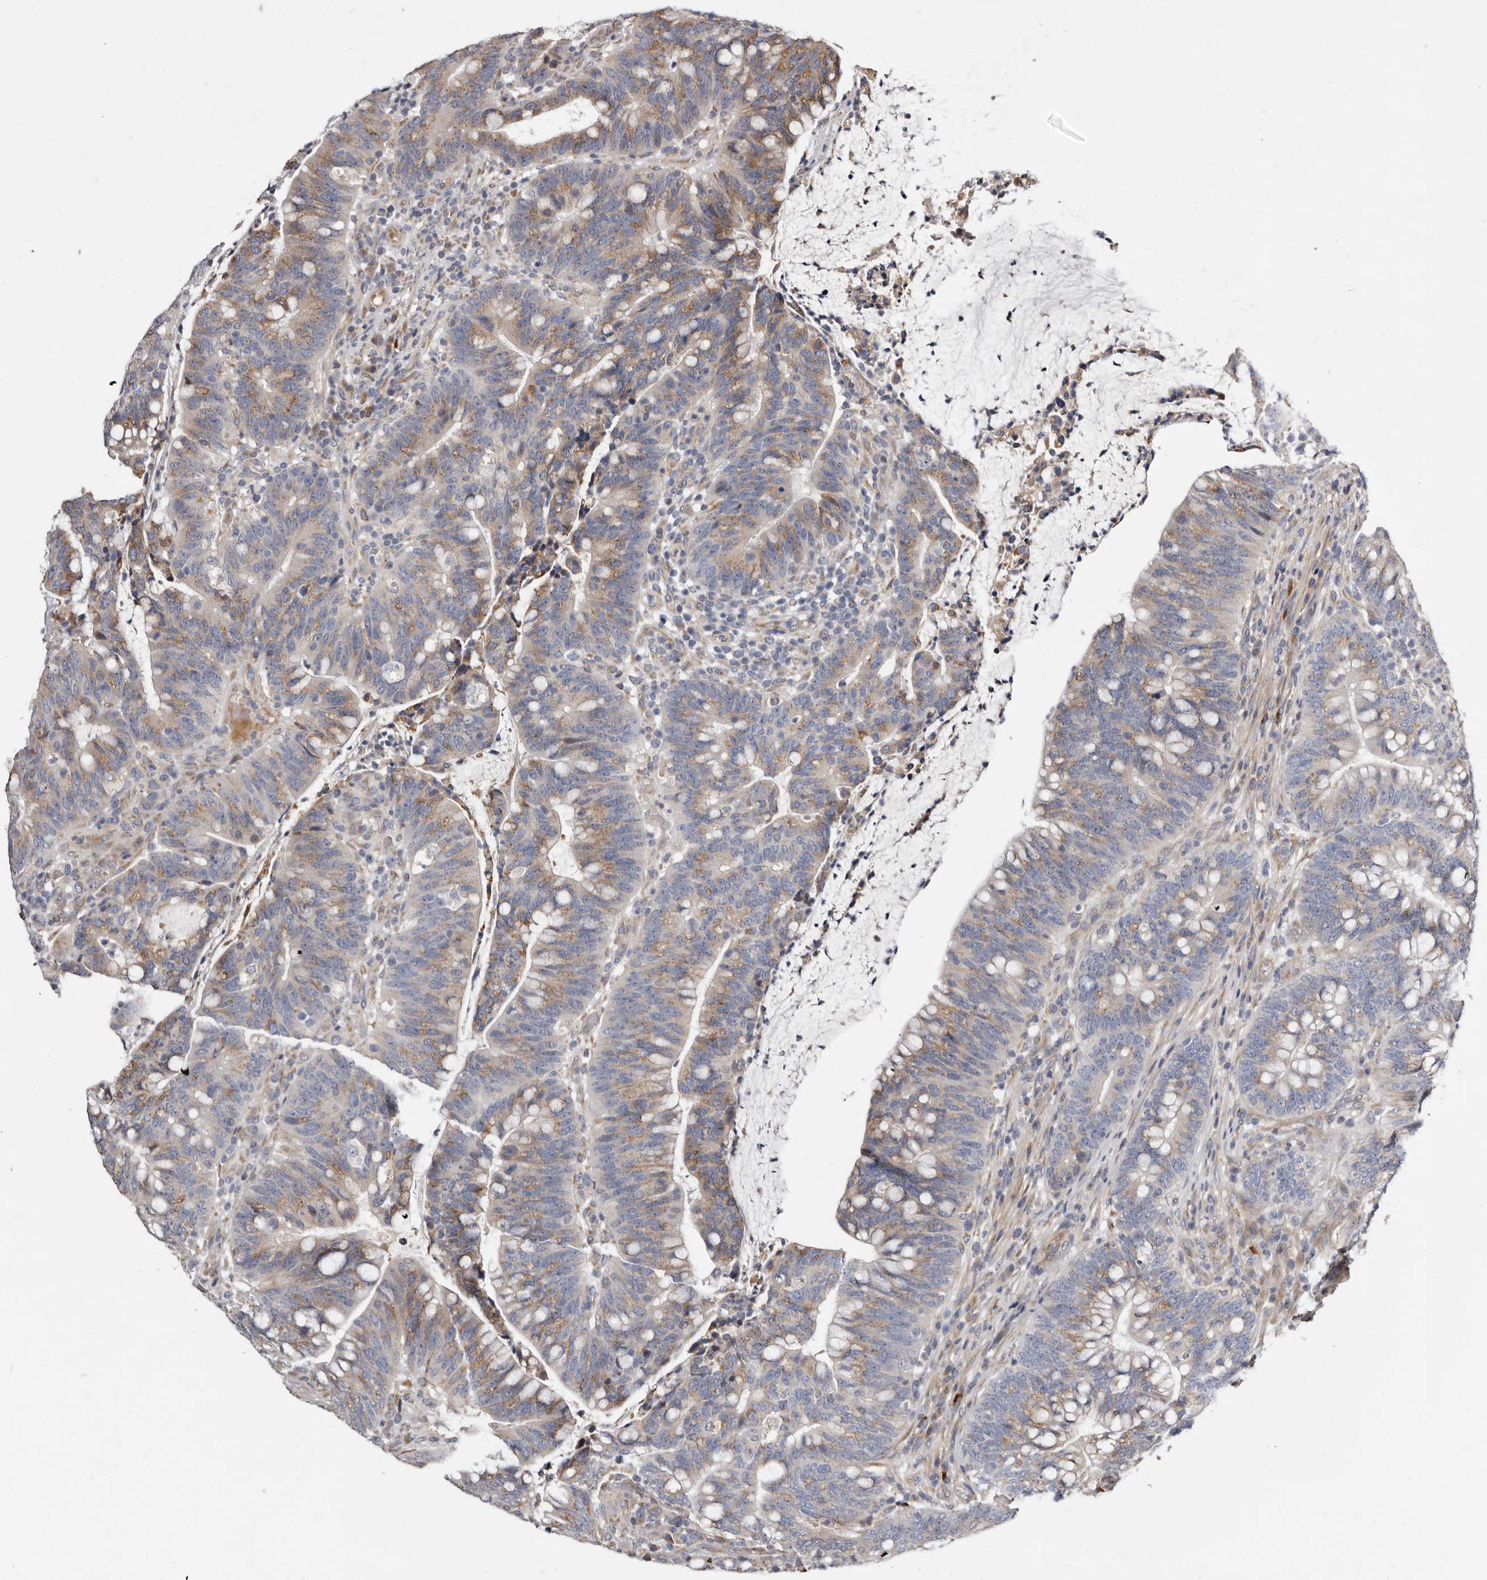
{"staining": {"intensity": "weak", "quantity": ">75%", "location": "cytoplasmic/membranous"}, "tissue": "colorectal cancer", "cell_type": "Tumor cells", "image_type": "cancer", "snomed": [{"axis": "morphology", "description": "Adenocarcinoma, NOS"}, {"axis": "topography", "description": "Colon"}], "caption": "Protein staining of colorectal adenocarcinoma tissue displays weak cytoplasmic/membranous staining in about >75% of tumor cells. The protein is shown in brown color, while the nuclei are stained blue.", "gene": "ASIC5", "patient": {"sex": "female", "age": 66}}